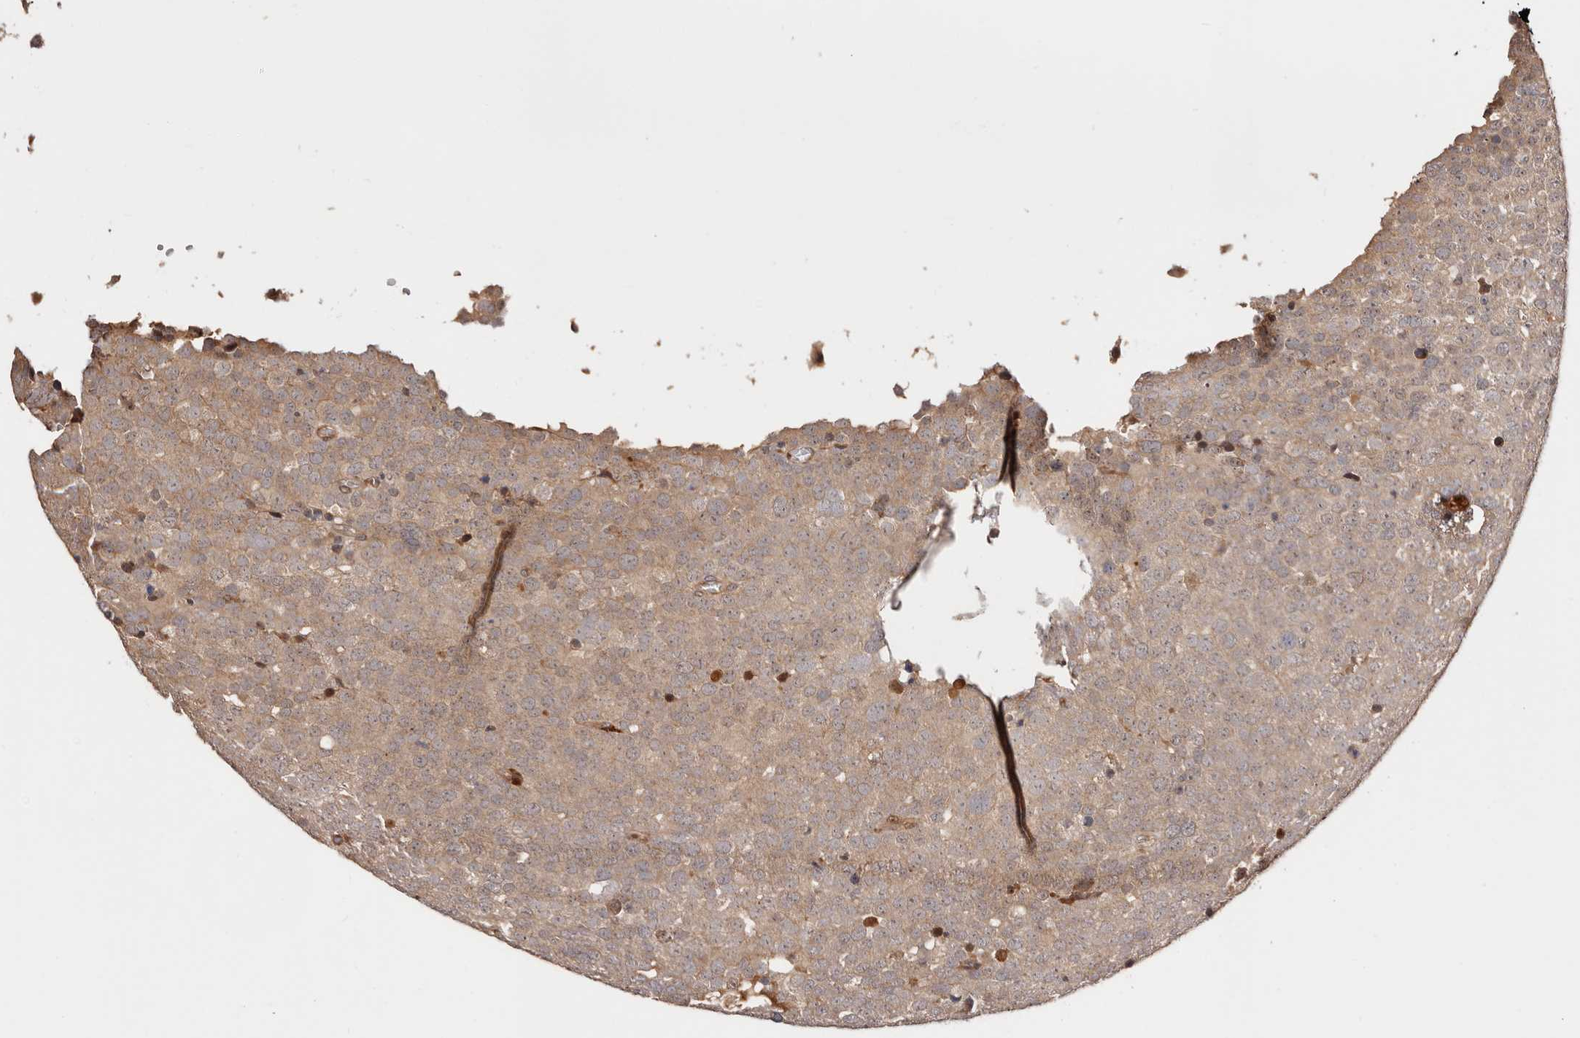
{"staining": {"intensity": "moderate", "quantity": ">75%", "location": "cytoplasmic/membranous"}, "tissue": "testis cancer", "cell_type": "Tumor cells", "image_type": "cancer", "snomed": [{"axis": "morphology", "description": "Seminoma, NOS"}, {"axis": "topography", "description": "Testis"}], "caption": "IHC image of neoplastic tissue: testis cancer (seminoma) stained using immunohistochemistry (IHC) reveals medium levels of moderate protein expression localized specifically in the cytoplasmic/membranous of tumor cells, appearing as a cytoplasmic/membranous brown color.", "gene": "PTPN22", "patient": {"sex": "male", "age": 71}}